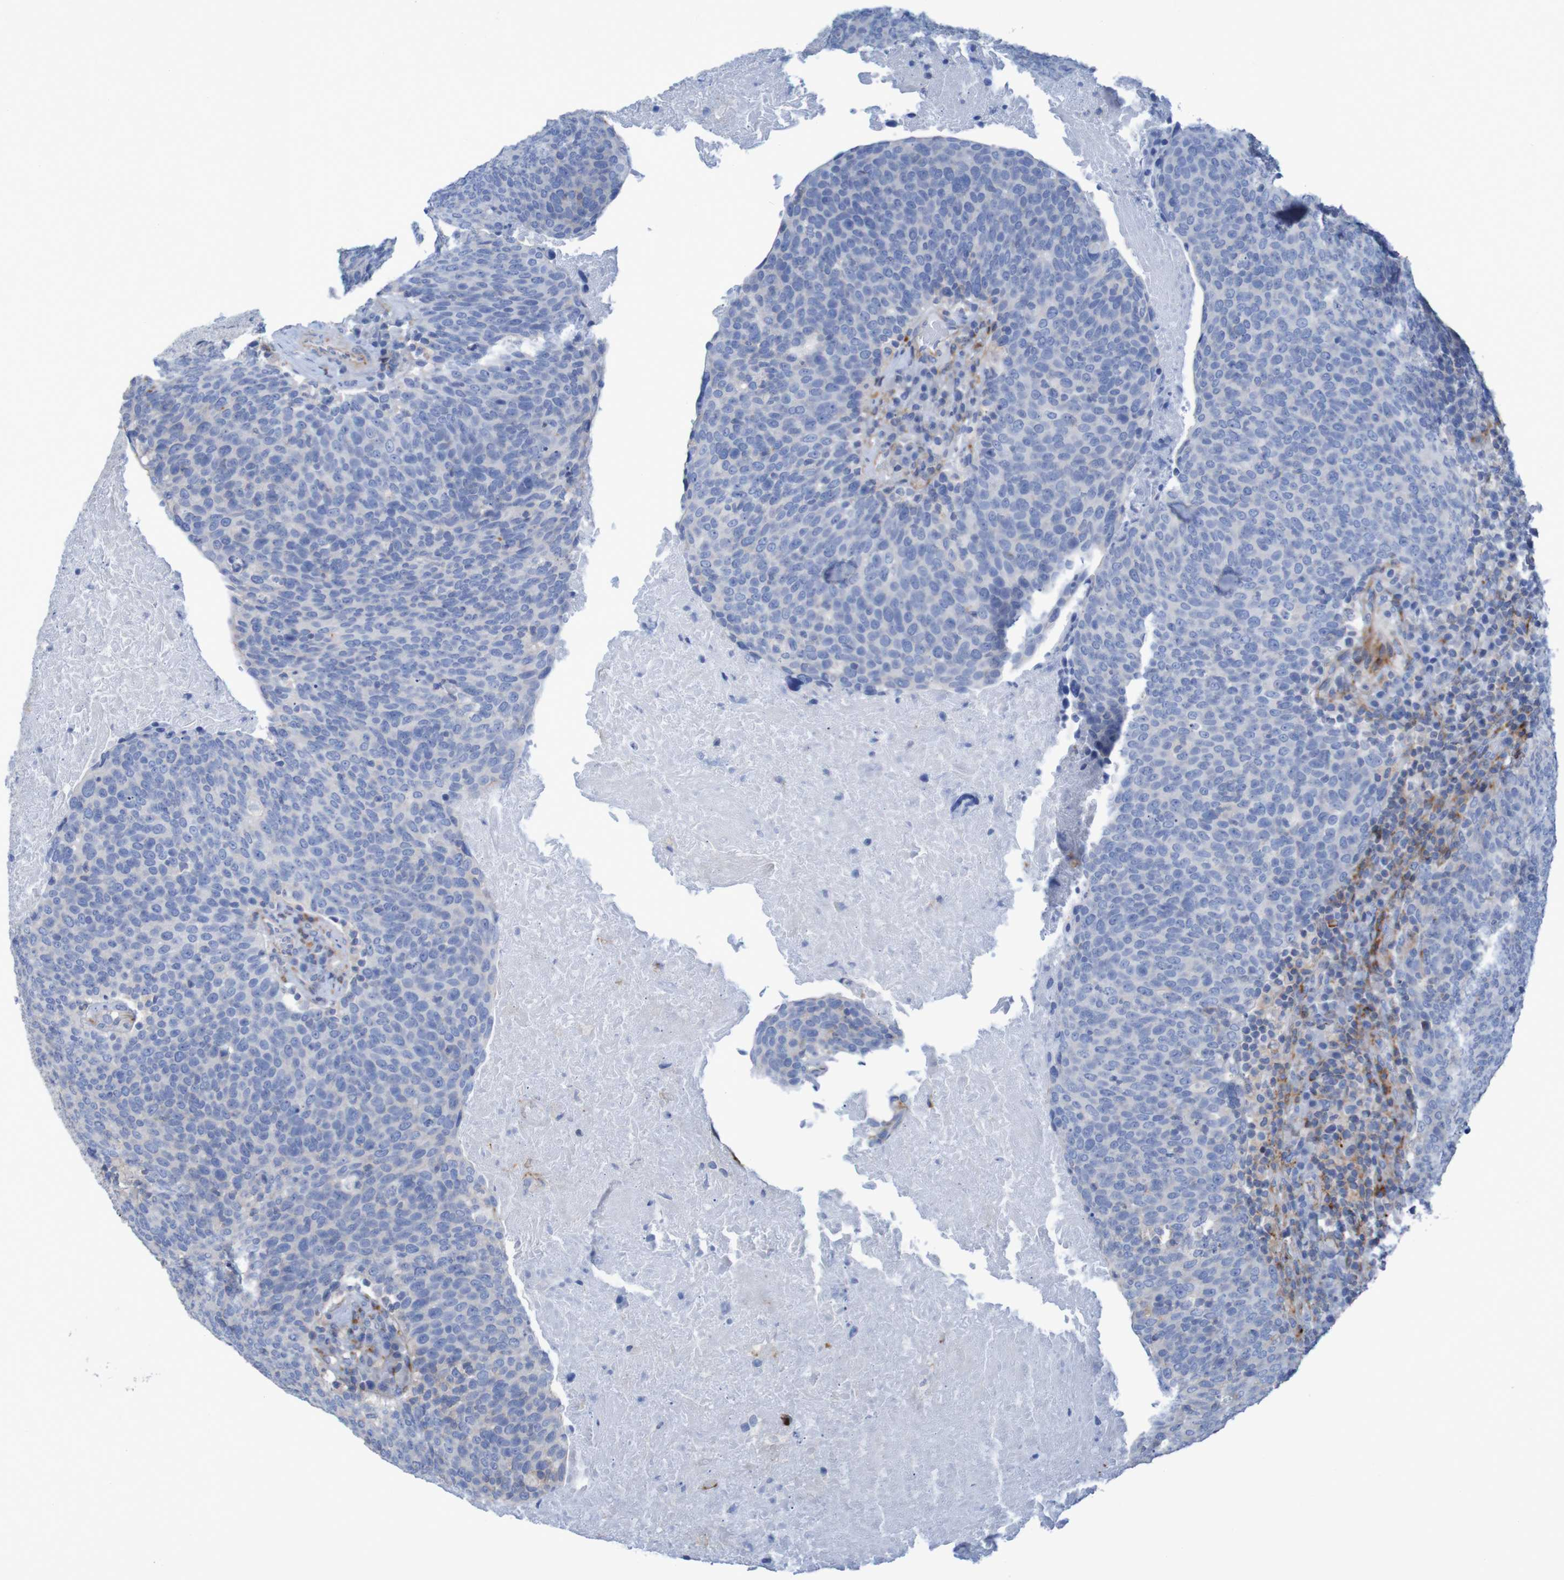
{"staining": {"intensity": "negative", "quantity": "none", "location": "none"}, "tissue": "head and neck cancer", "cell_type": "Tumor cells", "image_type": "cancer", "snomed": [{"axis": "morphology", "description": "Squamous cell carcinoma, NOS"}, {"axis": "morphology", "description": "Squamous cell carcinoma, metastatic, NOS"}, {"axis": "topography", "description": "Lymph node"}, {"axis": "topography", "description": "Head-Neck"}], "caption": "Human head and neck cancer (metastatic squamous cell carcinoma) stained for a protein using immunohistochemistry (IHC) shows no expression in tumor cells.", "gene": "RNF182", "patient": {"sex": "male", "age": 62}}